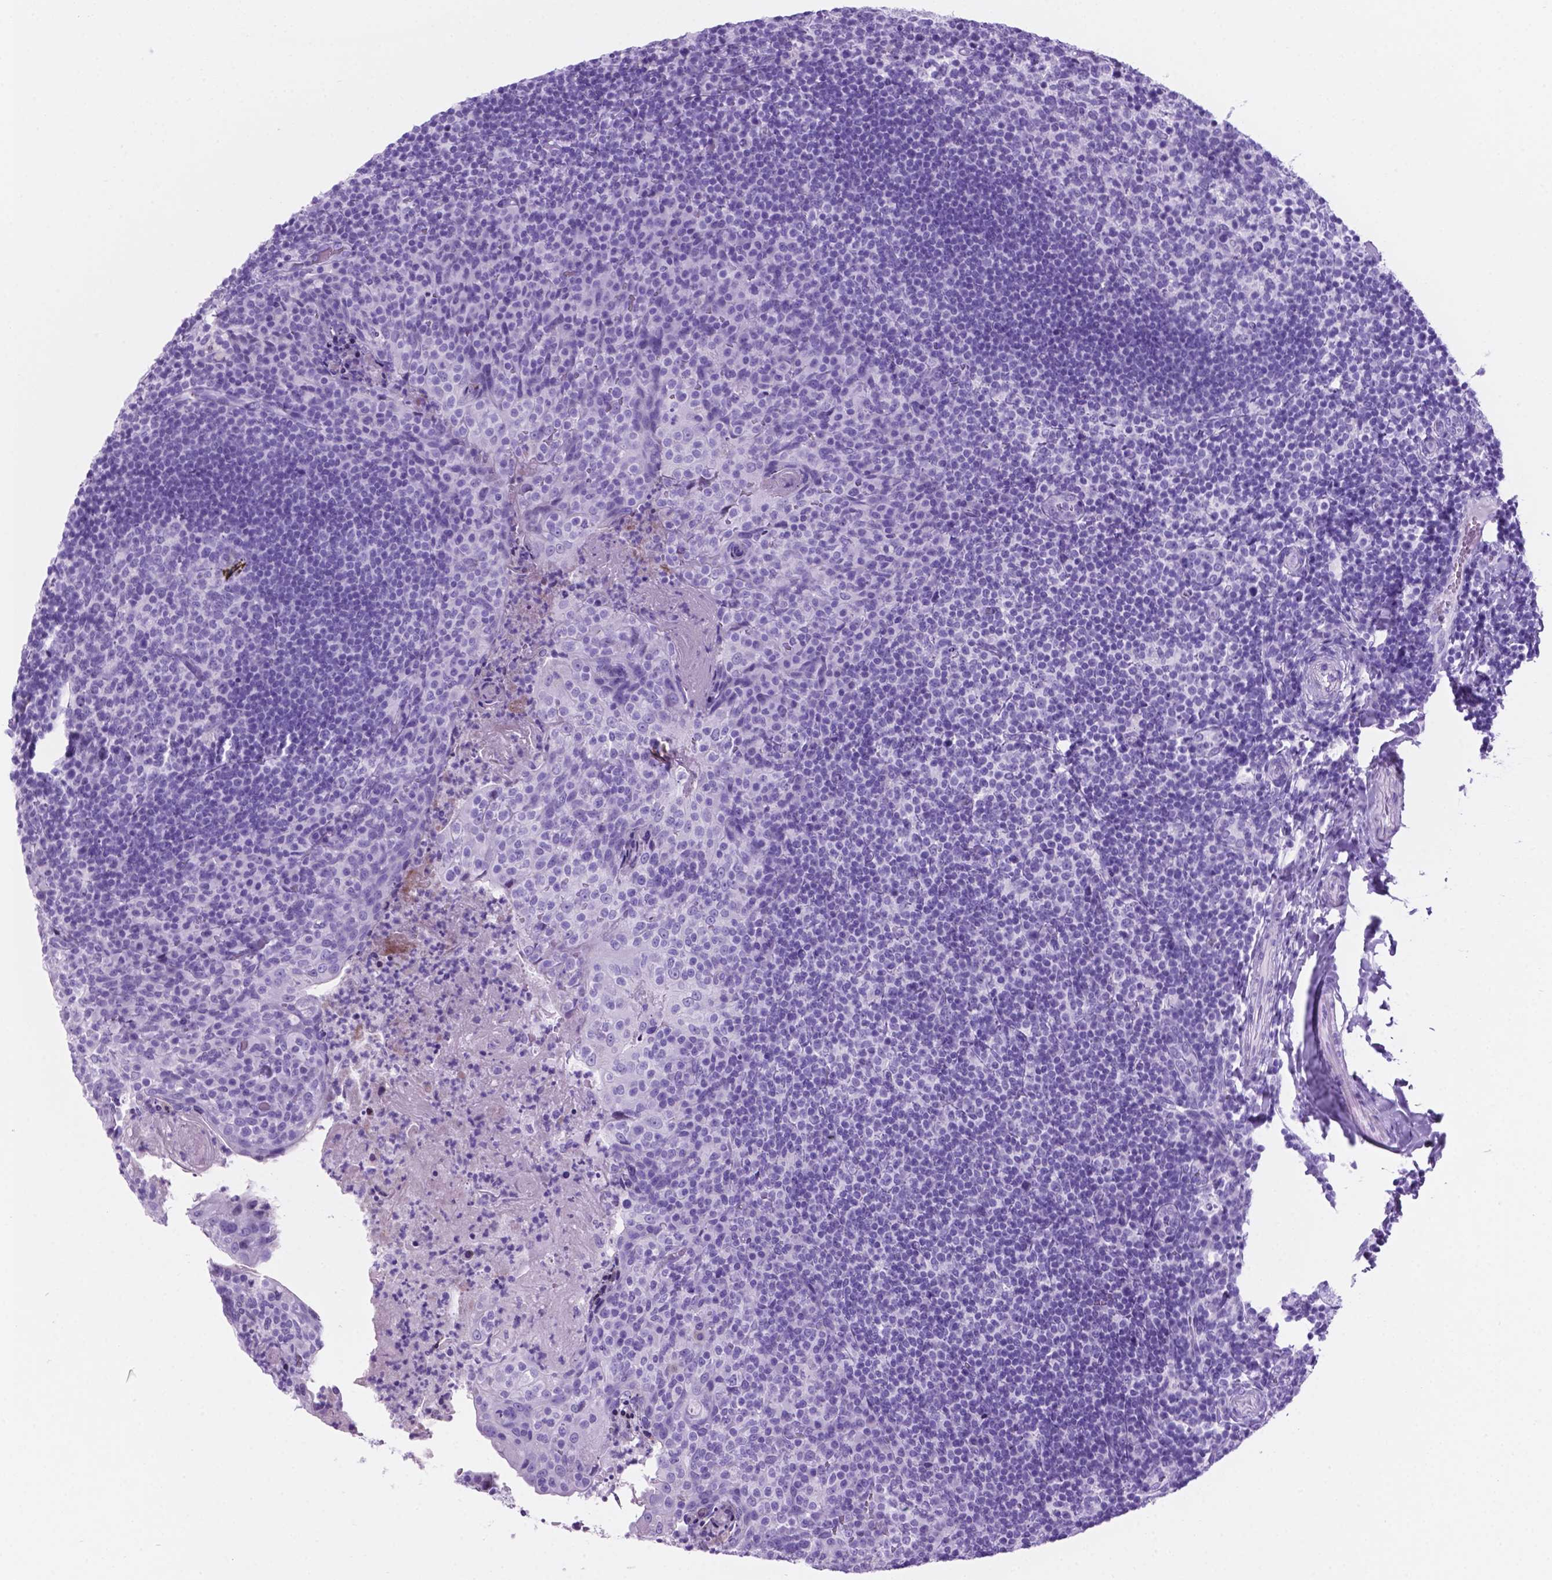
{"staining": {"intensity": "negative", "quantity": "none", "location": "none"}, "tissue": "tonsil", "cell_type": "Germinal center cells", "image_type": "normal", "snomed": [{"axis": "morphology", "description": "Normal tissue, NOS"}, {"axis": "topography", "description": "Tonsil"}], "caption": "Immunohistochemistry (IHC) micrograph of normal tonsil: tonsil stained with DAB (3,3'-diaminobenzidine) exhibits no significant protein positivity in germinal center cells. (DAB (3,3'-diaminobenzidine) immunohistochemistry visualized using brightfield microscopy, high magnification).", "gene": "C17orf107", "patient": {"sex": "female", "age": 10}}